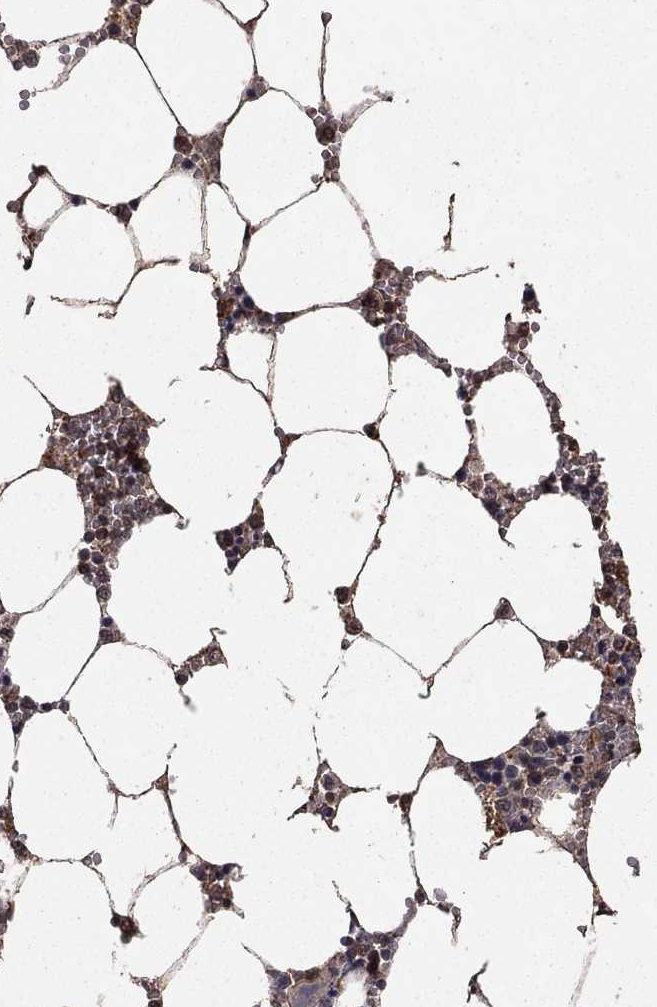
{"staining": {"intensity": "moderate", "quantity": "<25%", "location": "cytoplasmic/membranous,nuclear"}, "tissue": "bone marrow", "cell_type": "Hematopoietic cells", "image_type": "normal", "snomed": [{"axis": "morphology", "description": "Normal tissue, NOS"}, {"axis": "topography", "description": "Bone marrow"}], "caption": "Benign bone marrow shows moderate cytoplasmic/membranous,nuclear staining in approximately <25% of hematopoietic cells, visualized by immunohistochemistry. The protein of interest is stained brown, and the nuclei are stained in blue (DAB IHC with brightfield microscopy, high magnification).", "gene": "PRDM1", "patient": {"sex": "female", "age": 64}}